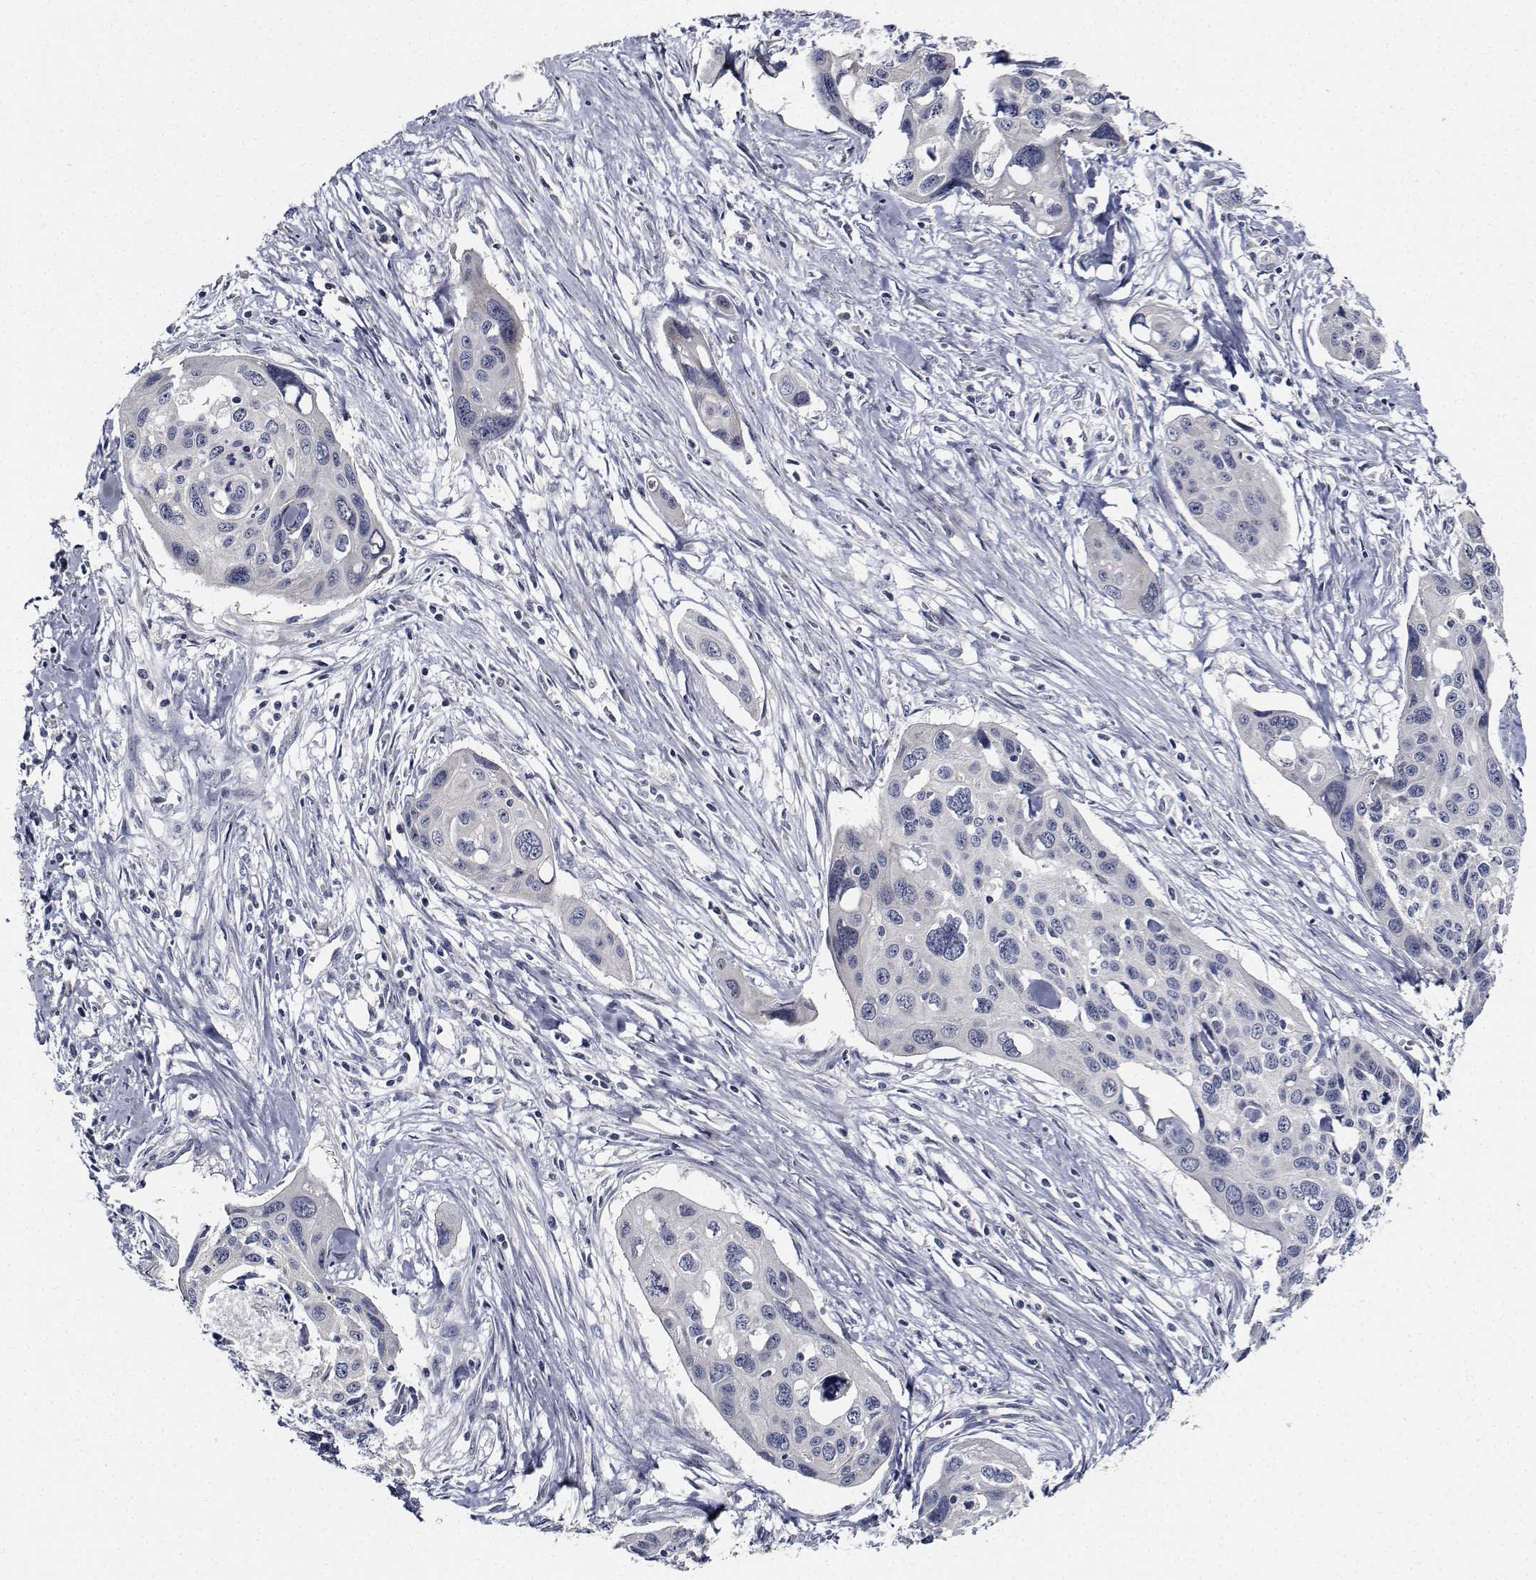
{"staining": {"intensity": "negative", "quantity": "none", "location": "none"}, "tissue": "cervical cancer", "cell_type": "Tumor cells", "image_type": "cancer", "snomed": [{"axis": "morphology", "description": "Squamous cell carcinoma, NOS"}, {"axis": "topography", "description": "Cervix"}], "caption": "High power microscopy photomicrograph of an immunohistochemistry (IHC) histopathology image of cervical squamous cell carcinoma, revealing no significant staining in tumor cells. (DAB (3,3'-diaminobenzidine) immunohistochemistry (IHC) visualized using brightfield microscopy, high magnification).", "gene": "NVL", "patient": {"sex": "female", "age": 31}}